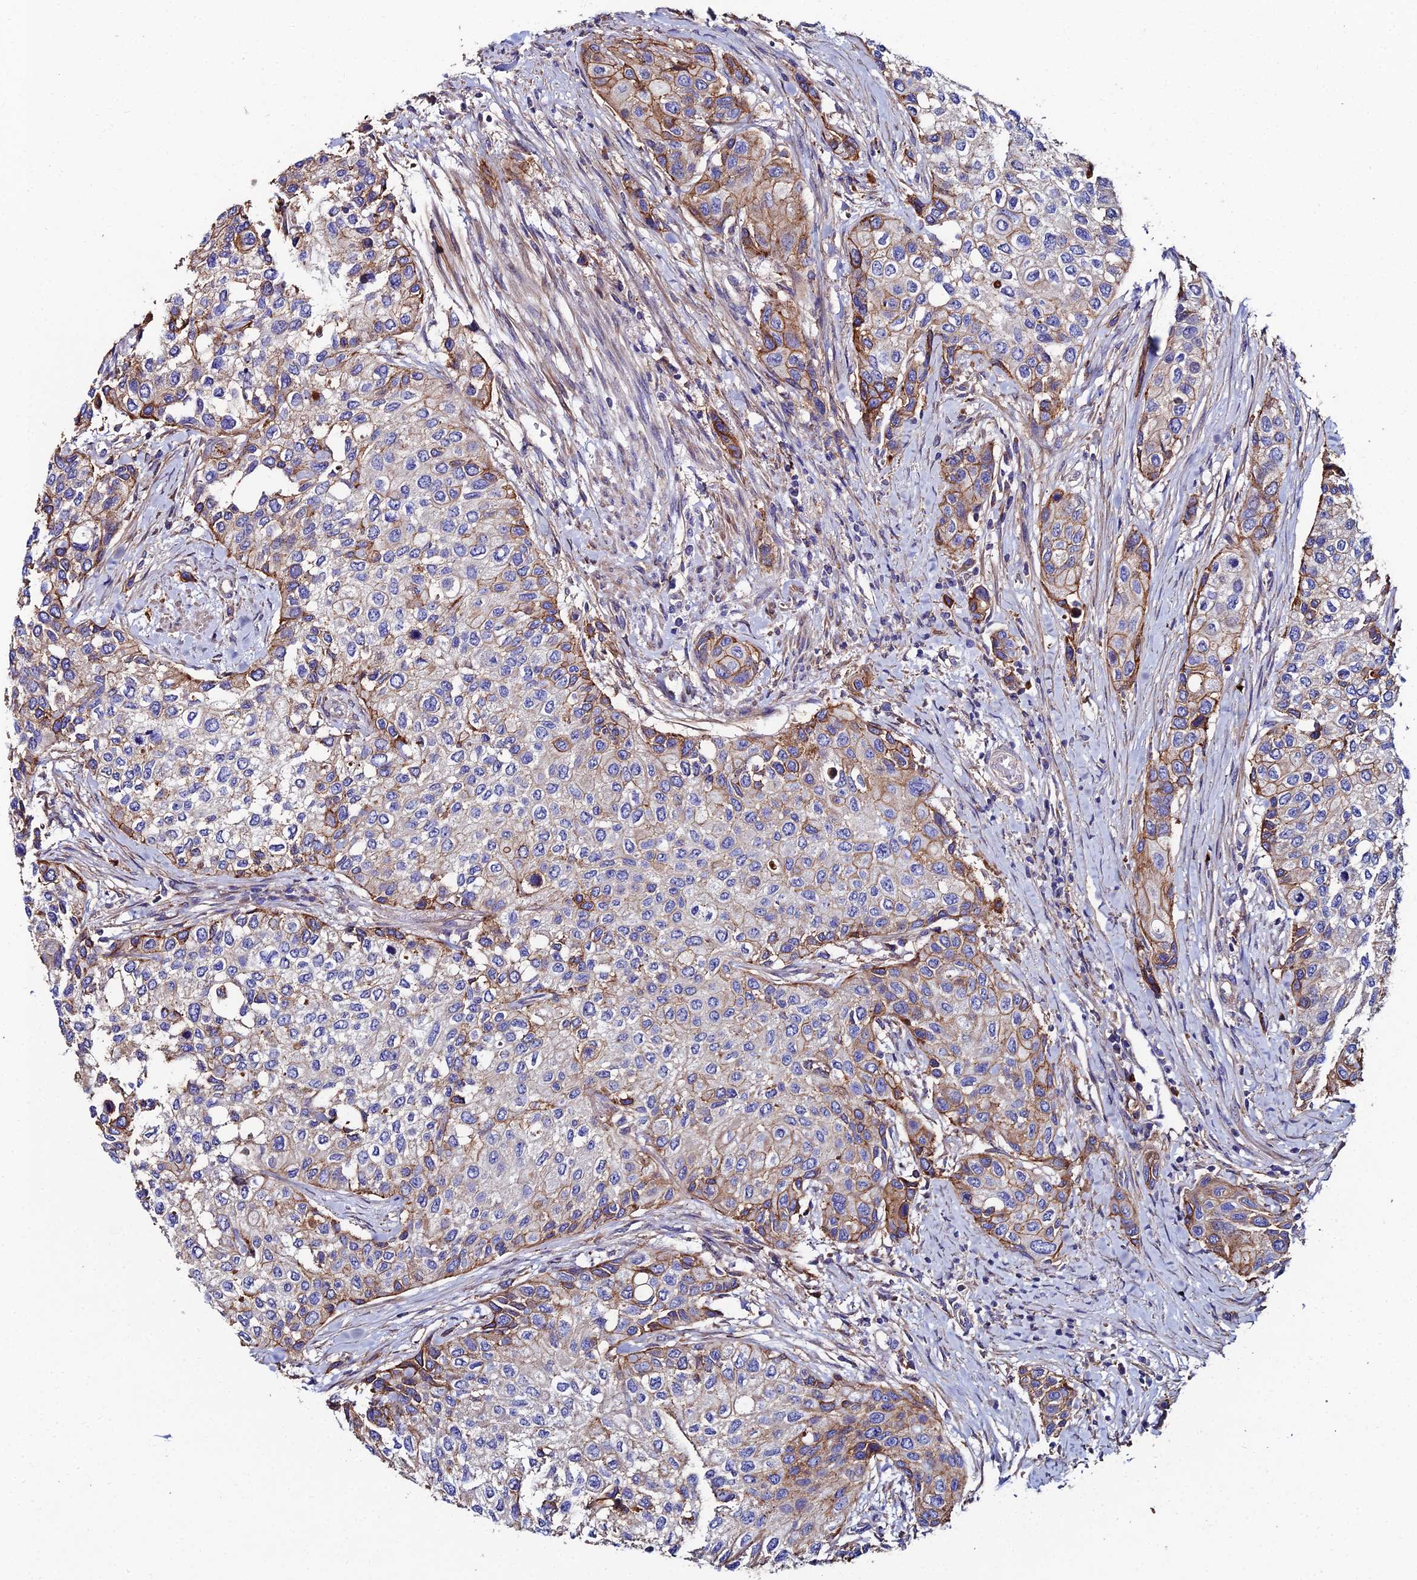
{"staining": {"intensity": "moderate", "quantity": "25%-75%", "location": "cytoplasmic/membranous"}, "tissue": "urothelial cancer", "cell_type": "Tumor cells", "image_type": "cancer", "snomed": [{"axis": "morphology", "description": "Normal tissue, NOS"}, {"axis": "morphology", "description": "Urothelial carcinoma, High grade"}, {"axis": "topography", "description": "Vascular tissue"}, {"axis": "topography", "description": "Urinary bladder"}], "caption": "Immunohistochemical staining of urothelial carcinoma (high-grade) shows moderate cytoplasmic/membranous protein positivity in about 25%-75% of tumor cells.", "gene": "C6", "patient": {"sex": "female", "age": 56}}